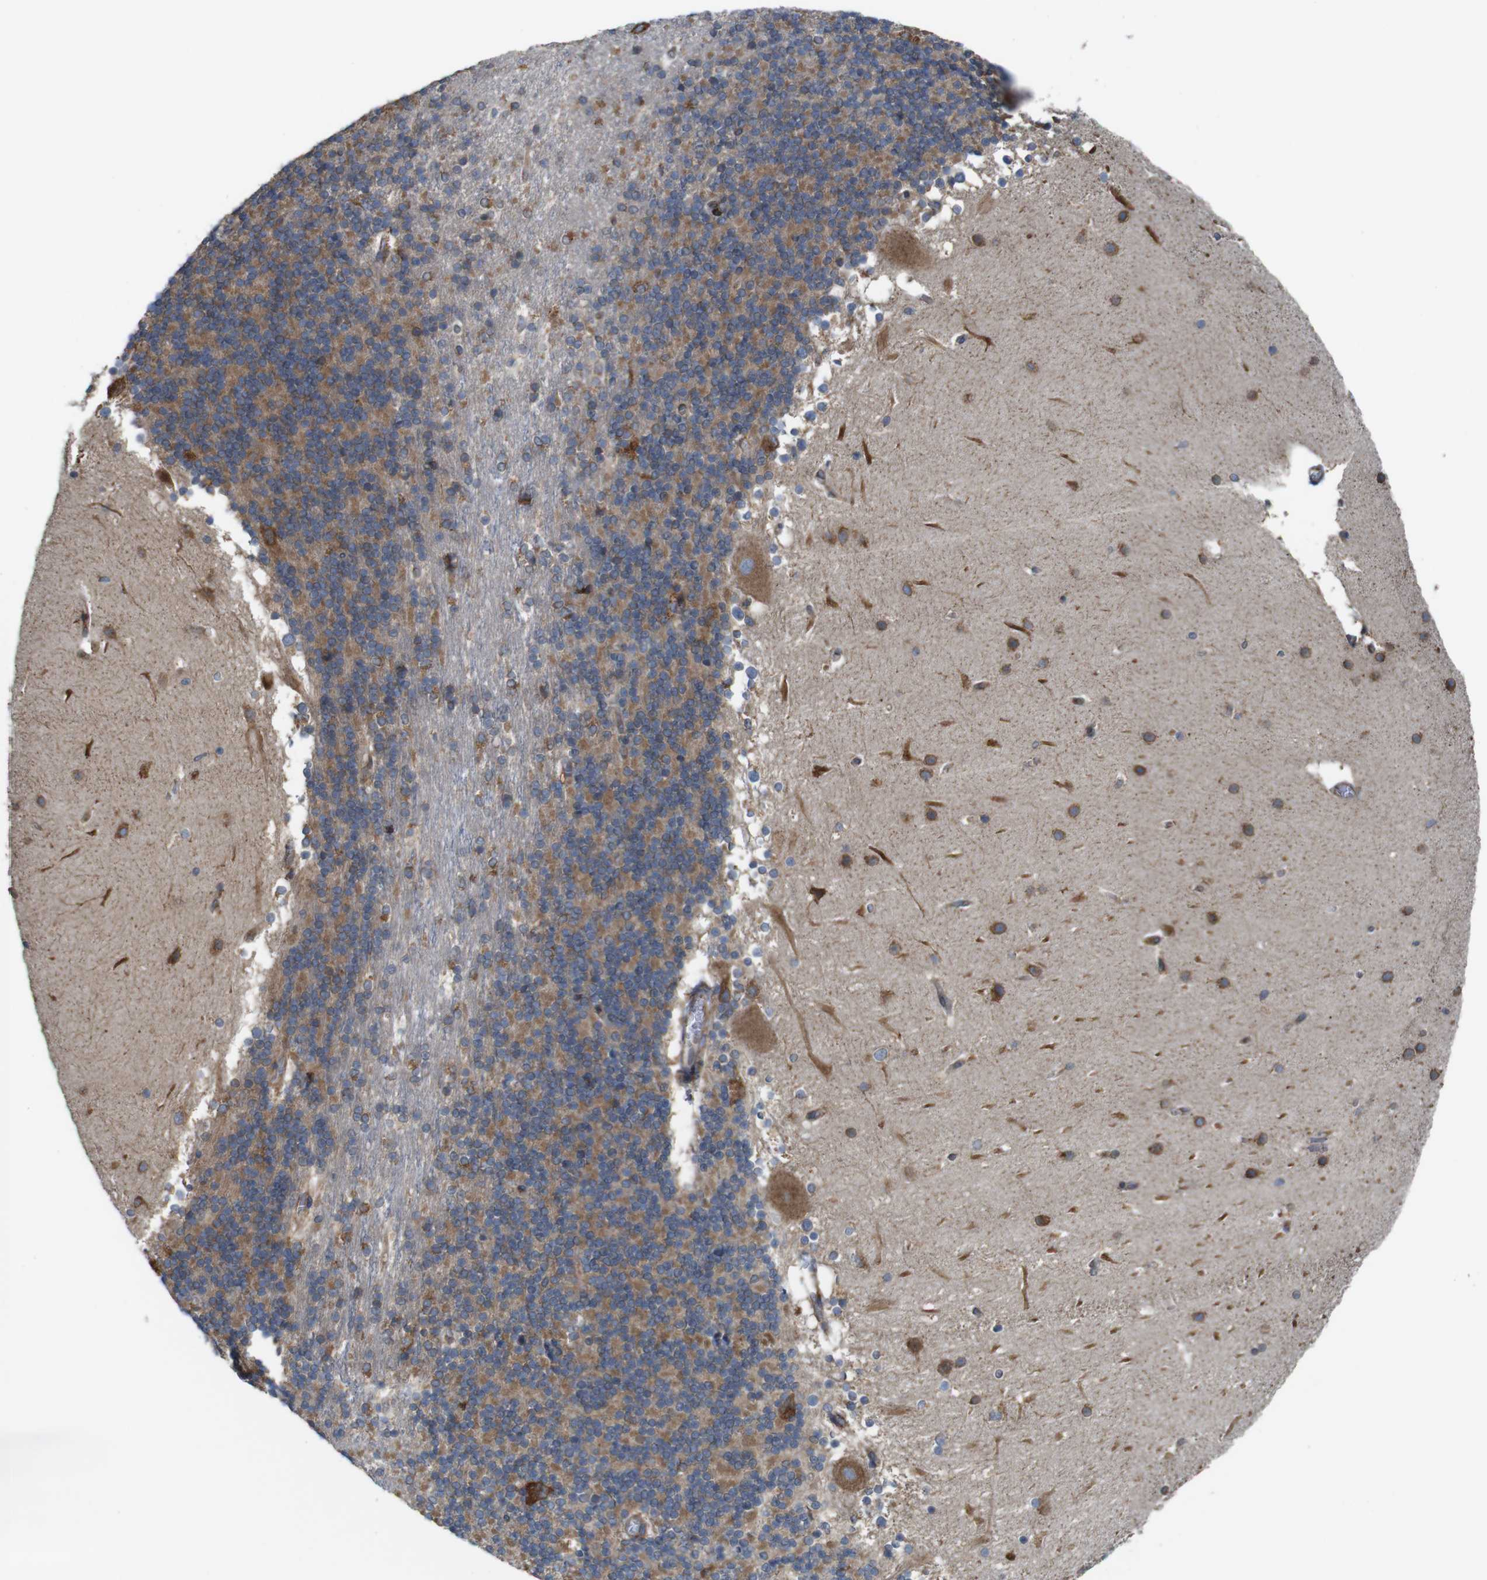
{"staining": {"intensity": "weak", "quantity": "<25%", "location": "cytoplasmic/membranous"}, "tissue": "cerebellum", "cell_type": "Cells in granular layer", "image_type": "normal", "snomed": [{"axis": "morphology", "description": "Normal tissue, NOS"}, {"axis": "topography", "description": "Cerebellum"}], "caption": "IHC histopathology image of normal cerebellum: cerebellum stained with DAB shows no significant protein positivity in cells in granular layer.", "gene": "UGGT1", "patient": {"sex": "female", "age": 19}}